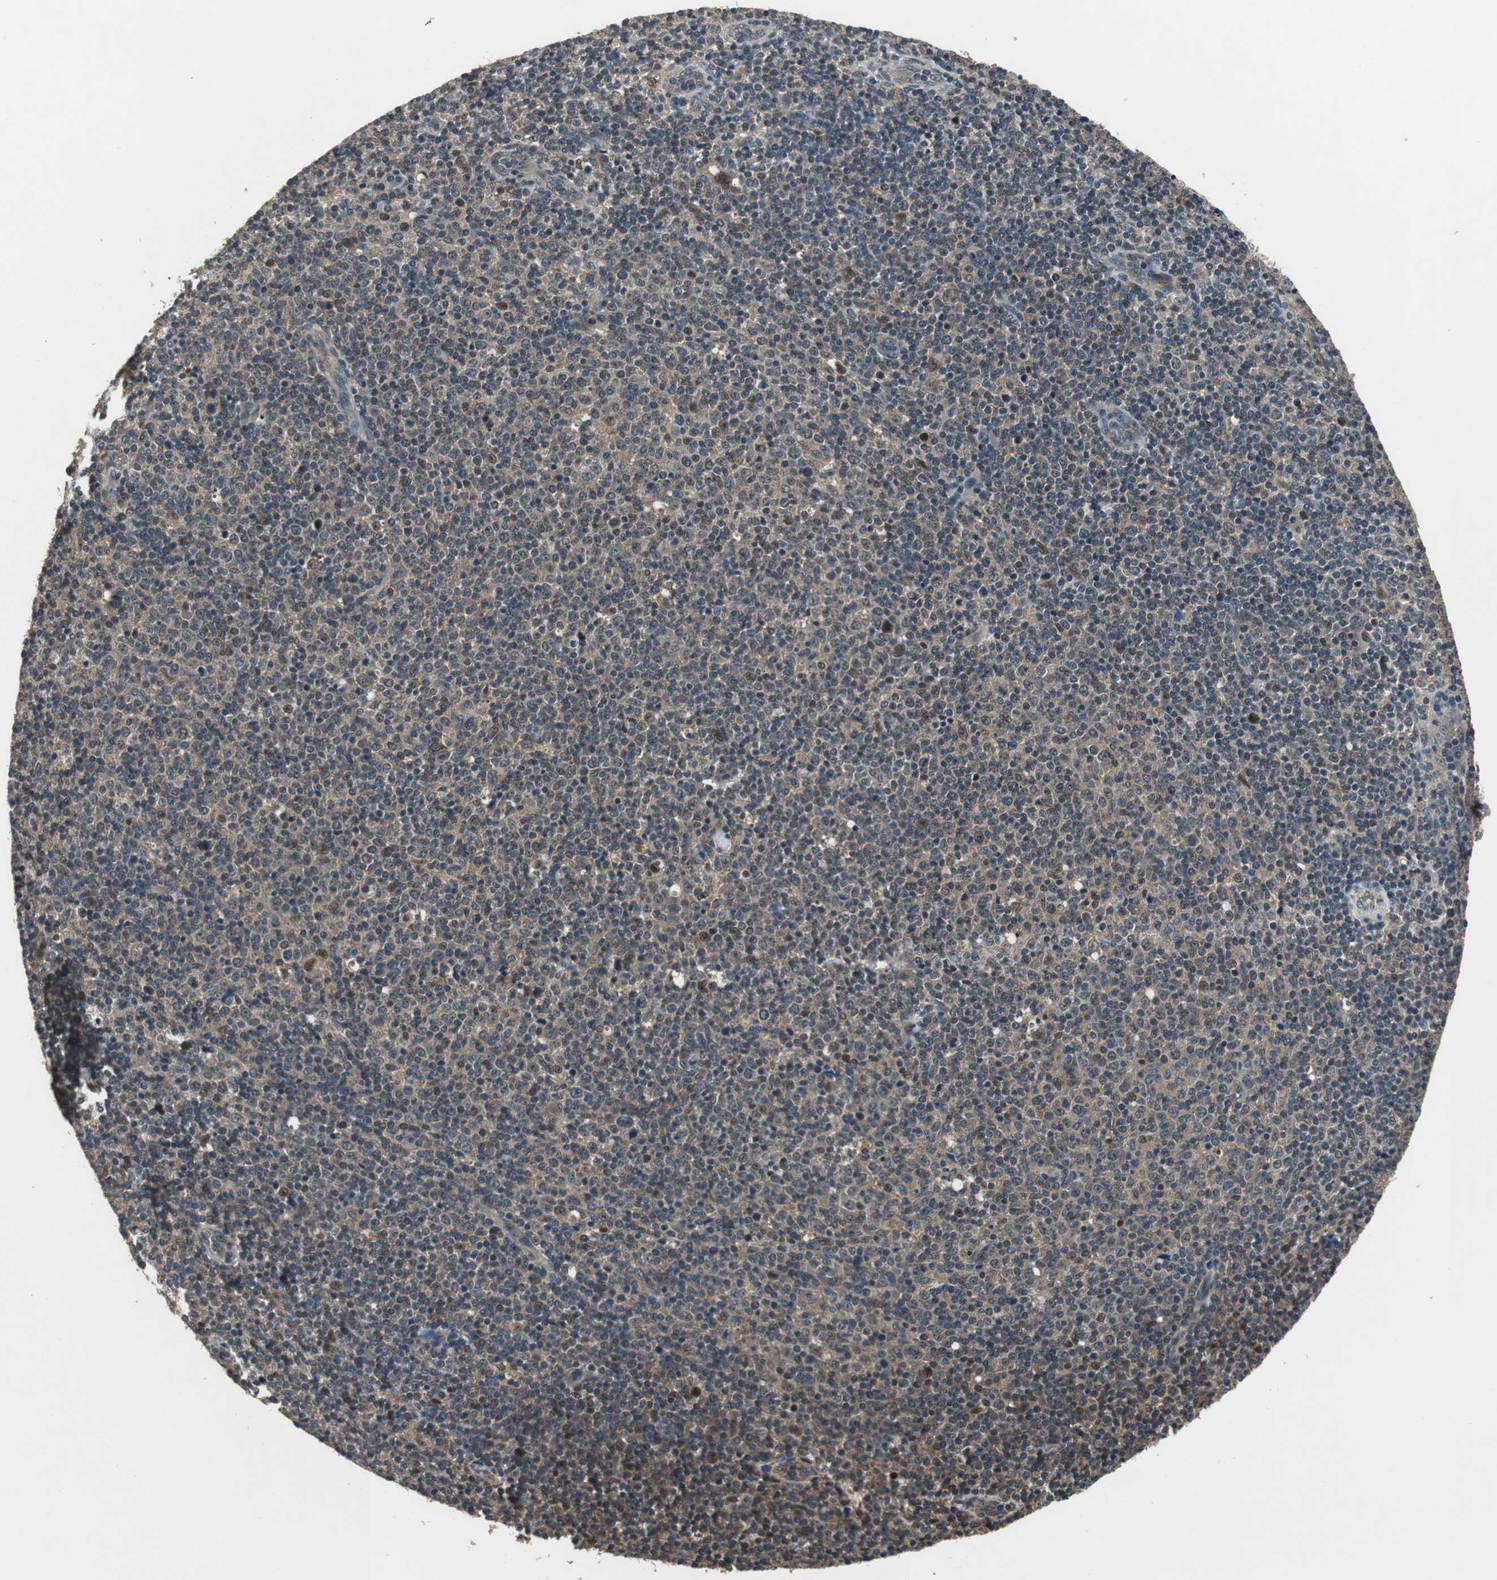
{"staining": {"intensity": "weak", "quantity": ">75%", "location": "cytoplasmic/membranous"}, "tissue": "lymphoma", "cell_type": "Tumor cells", "image_type": "cancer", "snomed": [{"axis": "morphology", "description": "Malignant lymphoma, non-Hodgkin's type, Low grade"}, {"axis": "topography", "description": "Lymph node"}], "caption": "High-power microscopy captured an IHC micrograph of lymphoma, revealing weak cytoplasmic/membranous positivity in about >75% of tumor cells. Nuclei are stained in blue.", "gene": "PSMB4", "patient": {"sex": "male", "age": 70}}